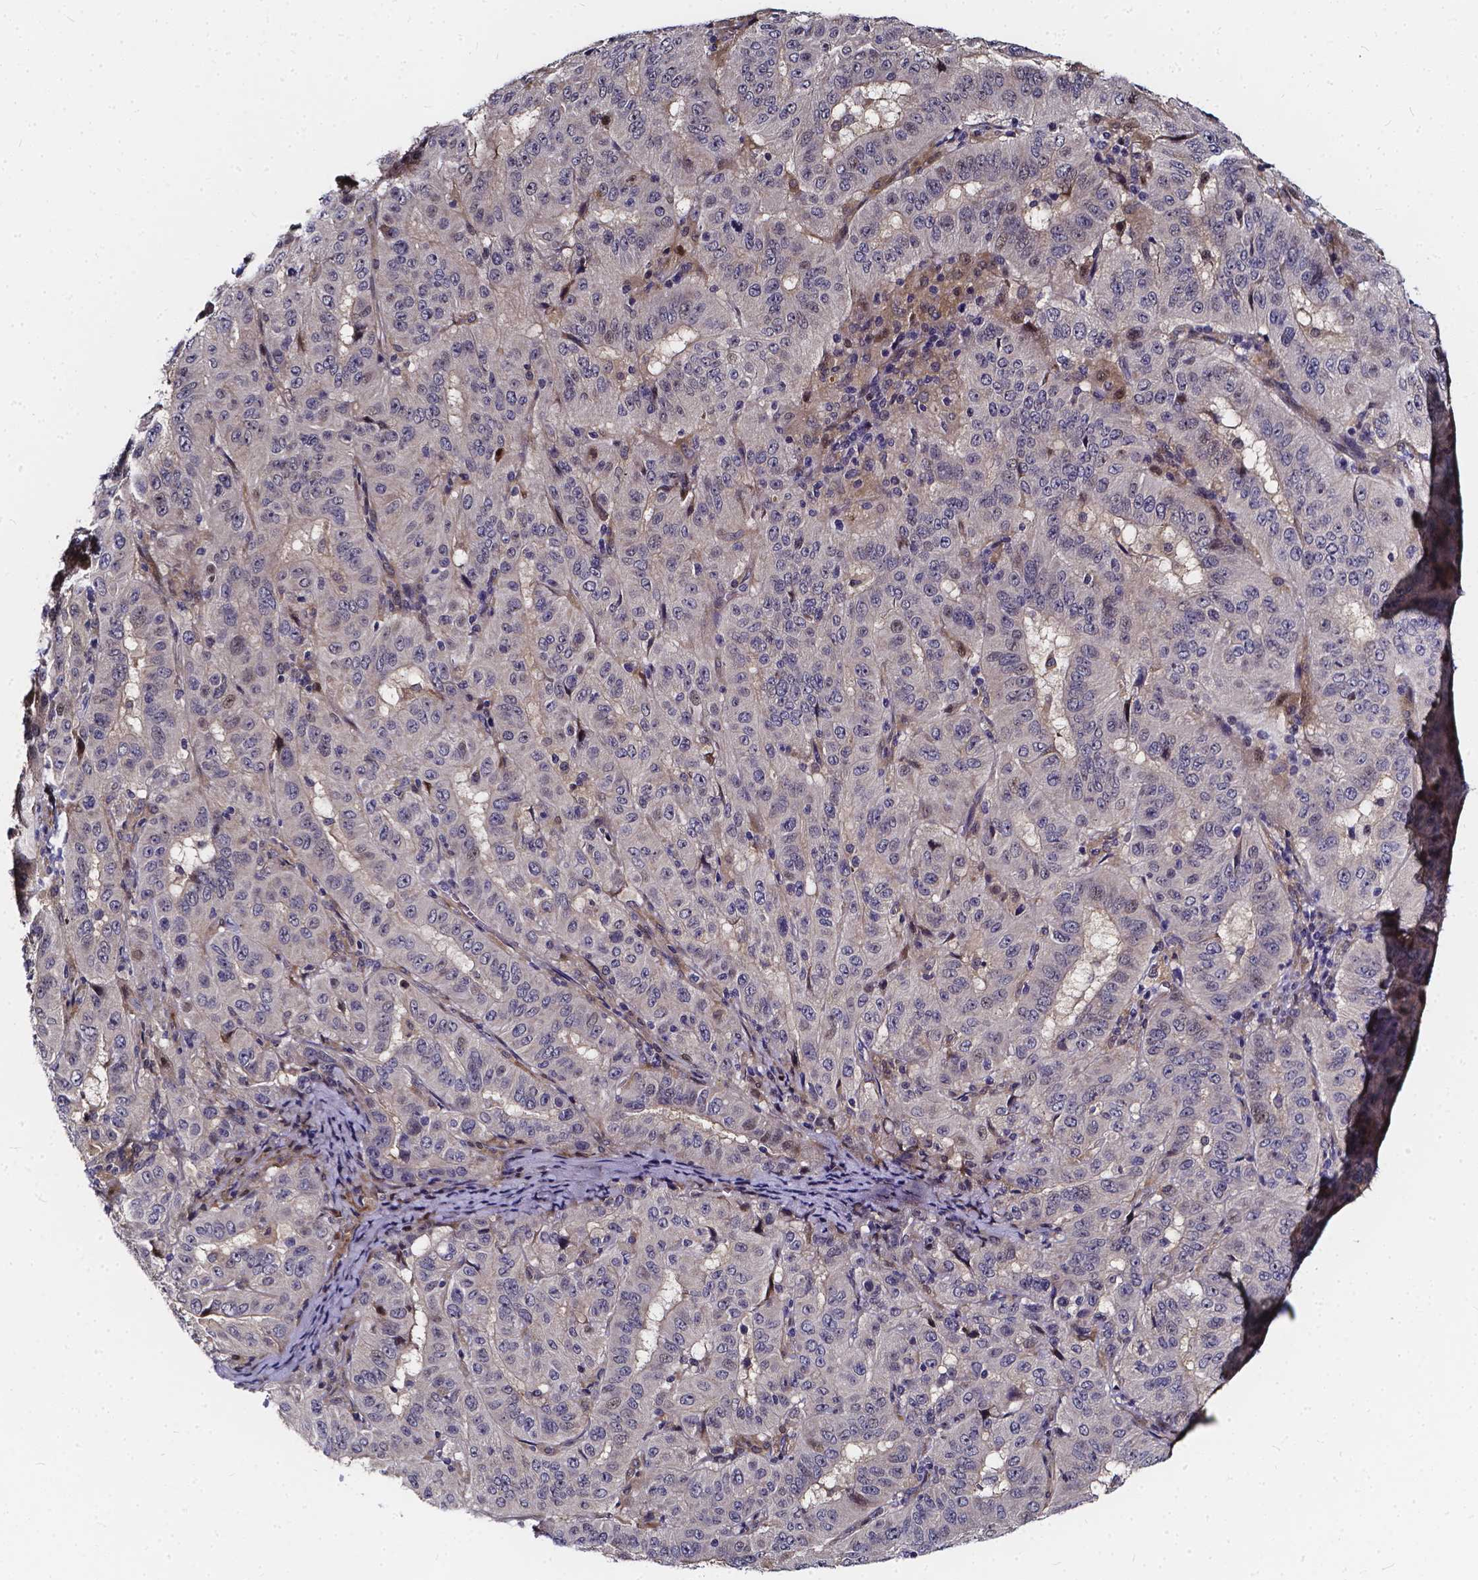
{"staining": {"intensity": "negative", "quantity": "none", "location": "none"}, "tissue": "pancreatic cancer", "cell_type": "Tumor cells", "image_type": "cancer", "snomed": [{"axis": "morphology", "description": "Adenocarcinoma, NOS"}, {"axis": "topography", "description": "Pancreas"}], "caption": "Pancreatic cancer was stained to show a protein in brown. There is no significant staining in tumor cells.", "gene": "SOWAHA", "patient": {"sex": "male", "age": 63}}